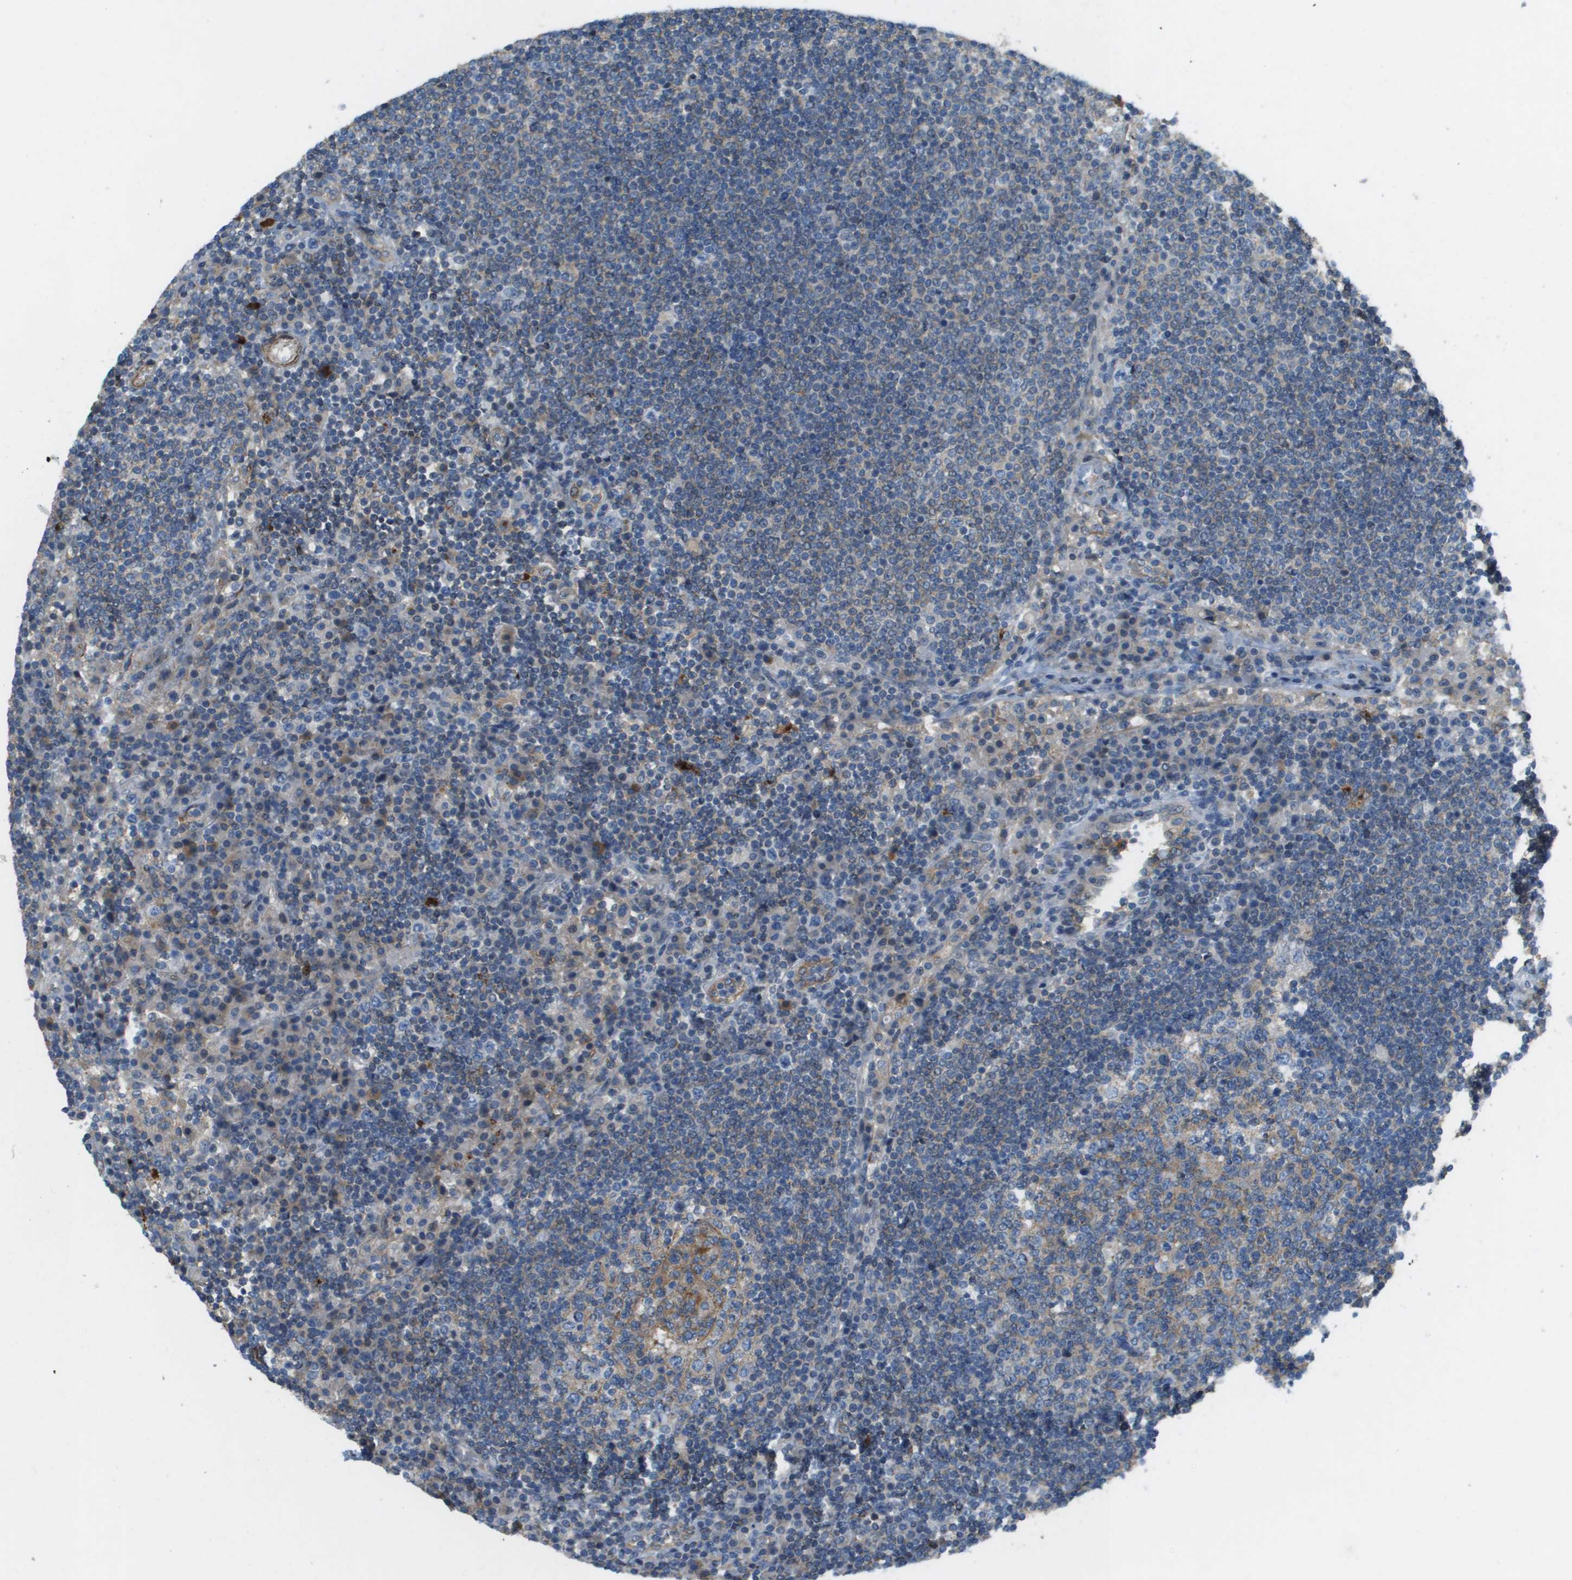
{"staining": {"intensity": "moderate", "quantity": "<25%", "location": "cytoplasmic/membranous"}, "tissue": "lymph node", "cell_type": "Germinal center cells", "image_type": "normal", "snomed": [{"axis": "morphology", "description": "Normal tissue, NOS"}, {"axis": "topography", "description": "Lymph node"}], "caption": "Normal lymph node displays moderate cytoplasmic/membranous expression in approximately <25% of germinal center cells.", "gene": "MYH11", "patient": {"sex": "female", "age": 53}}